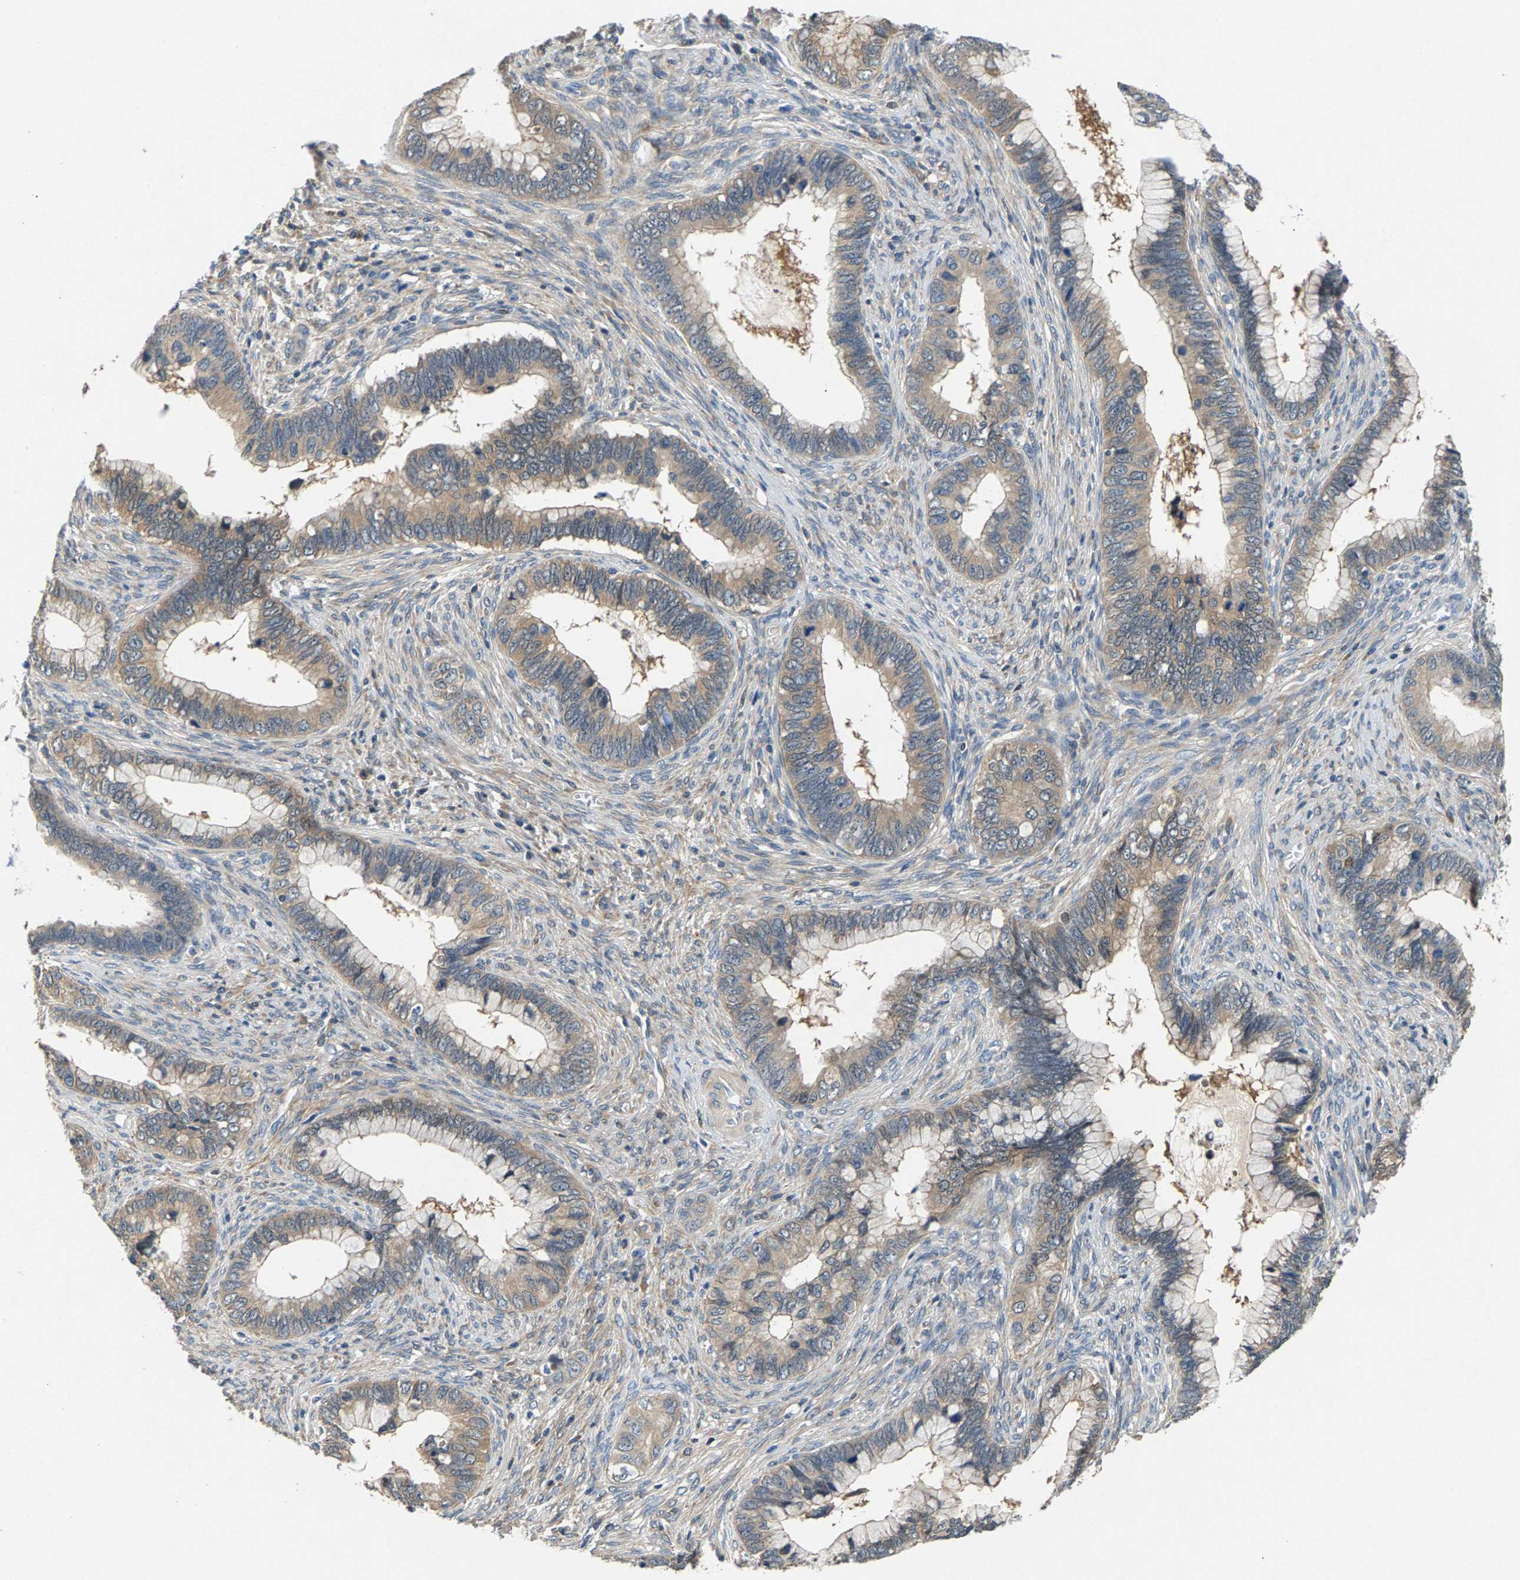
{"staining": {"intensity": "weak", "quantity": ">75%", "location": "cytoplasmic/membranous"}, "tissue": "cervical cancer", "cell_type": "Tumor cells", "image_type": "cancer", "snomed": [{"axis": "morphology", "description": "Adenocarcinoma, NOS"}, {"axis": "topography", "description": "Cervix"}], "caption": "Immunohistochemistry (IHC) of human cervical cancer (adenocarcinoma) displays low levels of weak cytoplasmic/membranous positivity in approximately >75% of tumor cells. The staining was performed using DAB, with brown indicating positive protein expression. Nuclei are stained blue with hematoxylin.", "gene": "NT5C", "patient": {"sex": "female", "age": 44}}